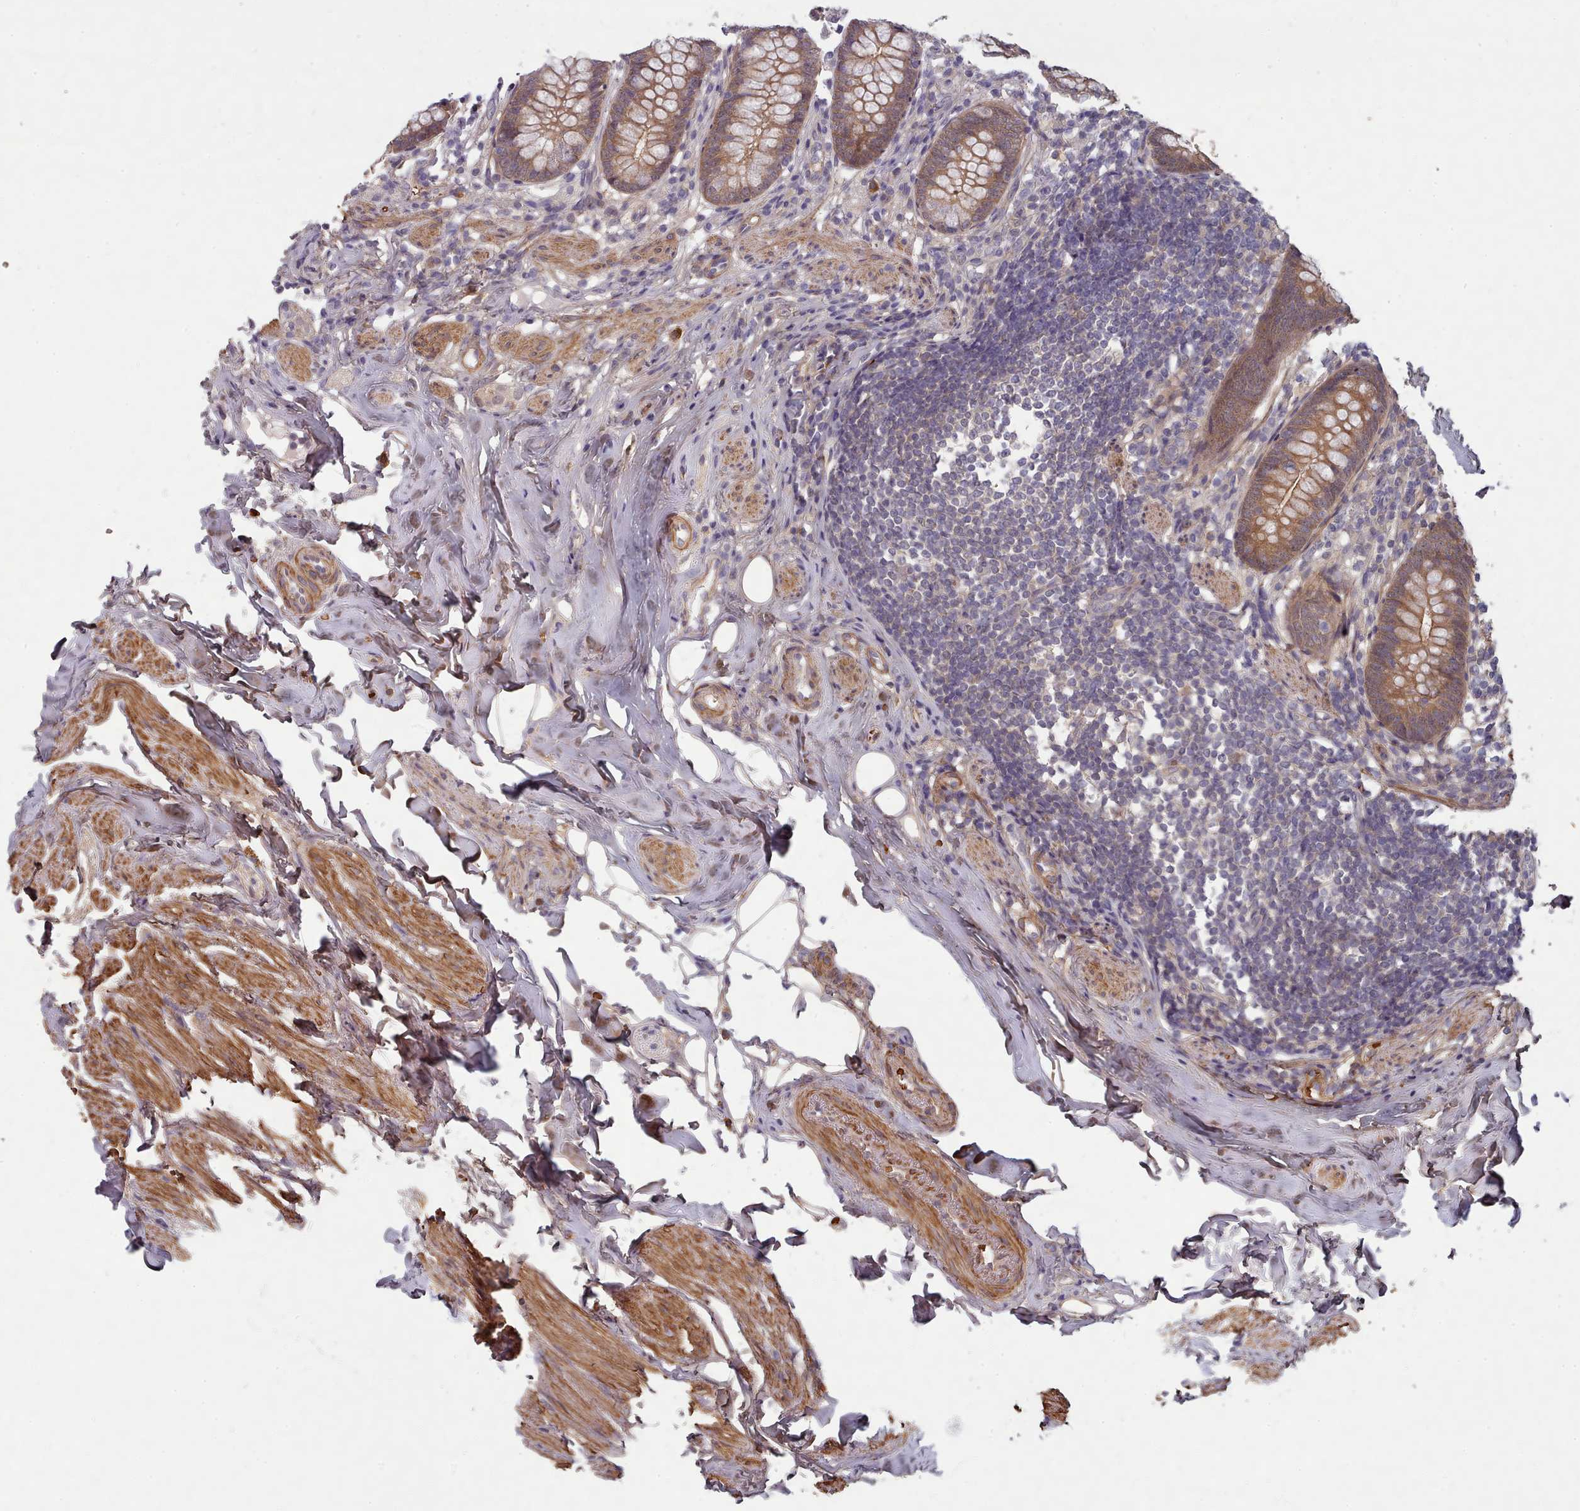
{"staining": {"intensity": "moderate", "quantity": ">75%", "location": "cytoplasmic/membranous"}, "tissue": "appendix", "cell_type": "Glandular cells", "image_type": "normal", "snomed": [{"axis": "morphology", "description": "Normal tissue, NOS"}, {"axis": "topography", "description": "Appendix"}], "caption": "Immunohistochemical staining of normal appendix reveals medium levels of moderate cytoplasmic/membranous positivity in about >75% of glandular cells.", "gene": "CLNS1A", "patient": {"sex": "female", "age": 62}}